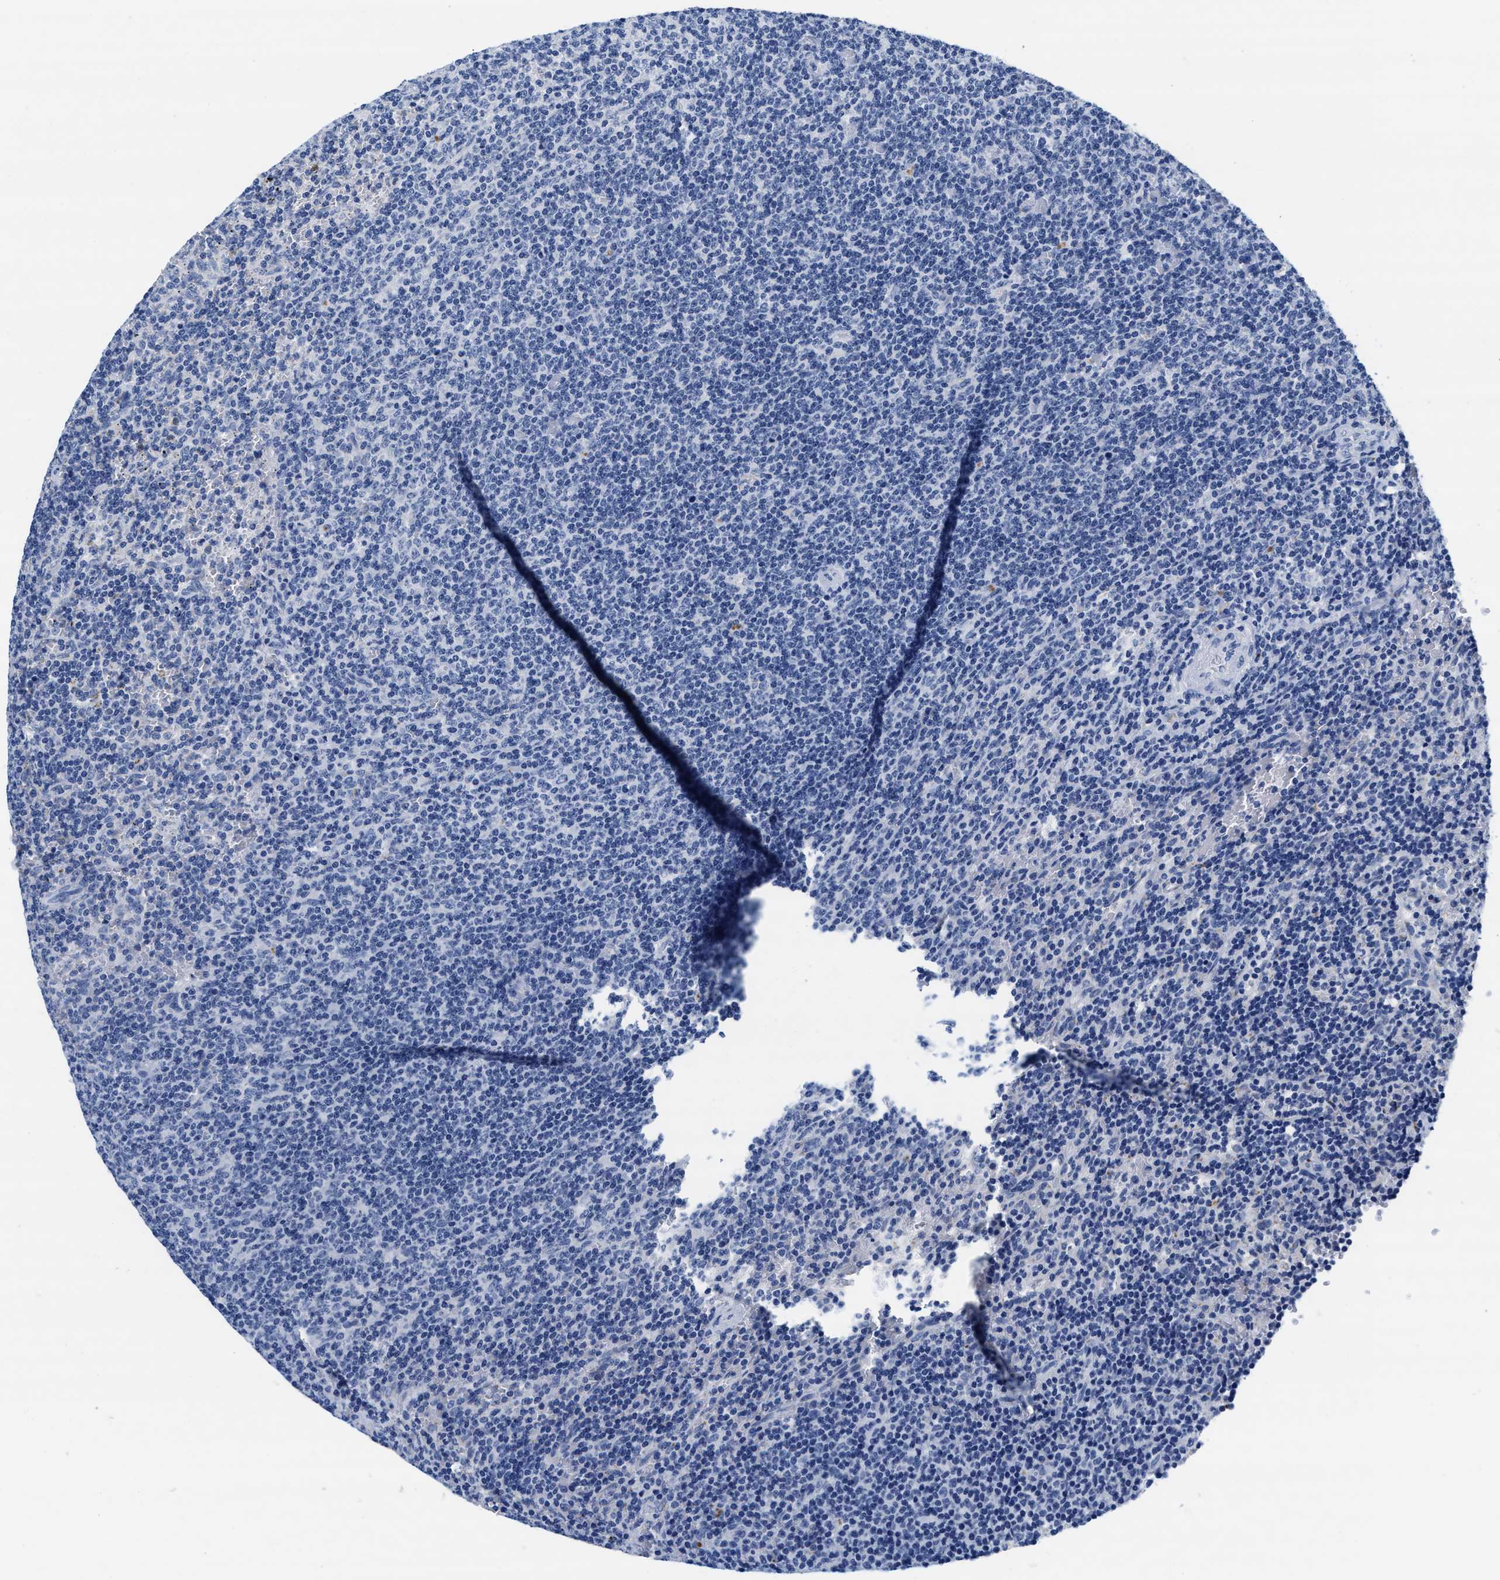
{"staining": {"intensity": "negative", "quantity": "none", "location": "none"}, "tissue": "lymphoma", "cell_type": "Tumor cells", "image_type": "cancer", "snomed": [{"axis": "morphology", "description": "Malignant lymphoma, non-Hodgkin's type, Low grade"}, {"axis": "topography", "description": "Spleen"}], "caption": "High magnification brightfield microscopy of low-grade malignant lymphoma, non-Hodgkin's type stained with DAB (brown) and counterstained with hematoxylin (blue): tumor cells show no significant expression.", "gene": "TTC3", "patient": {"sex": "female", "age": 50}}